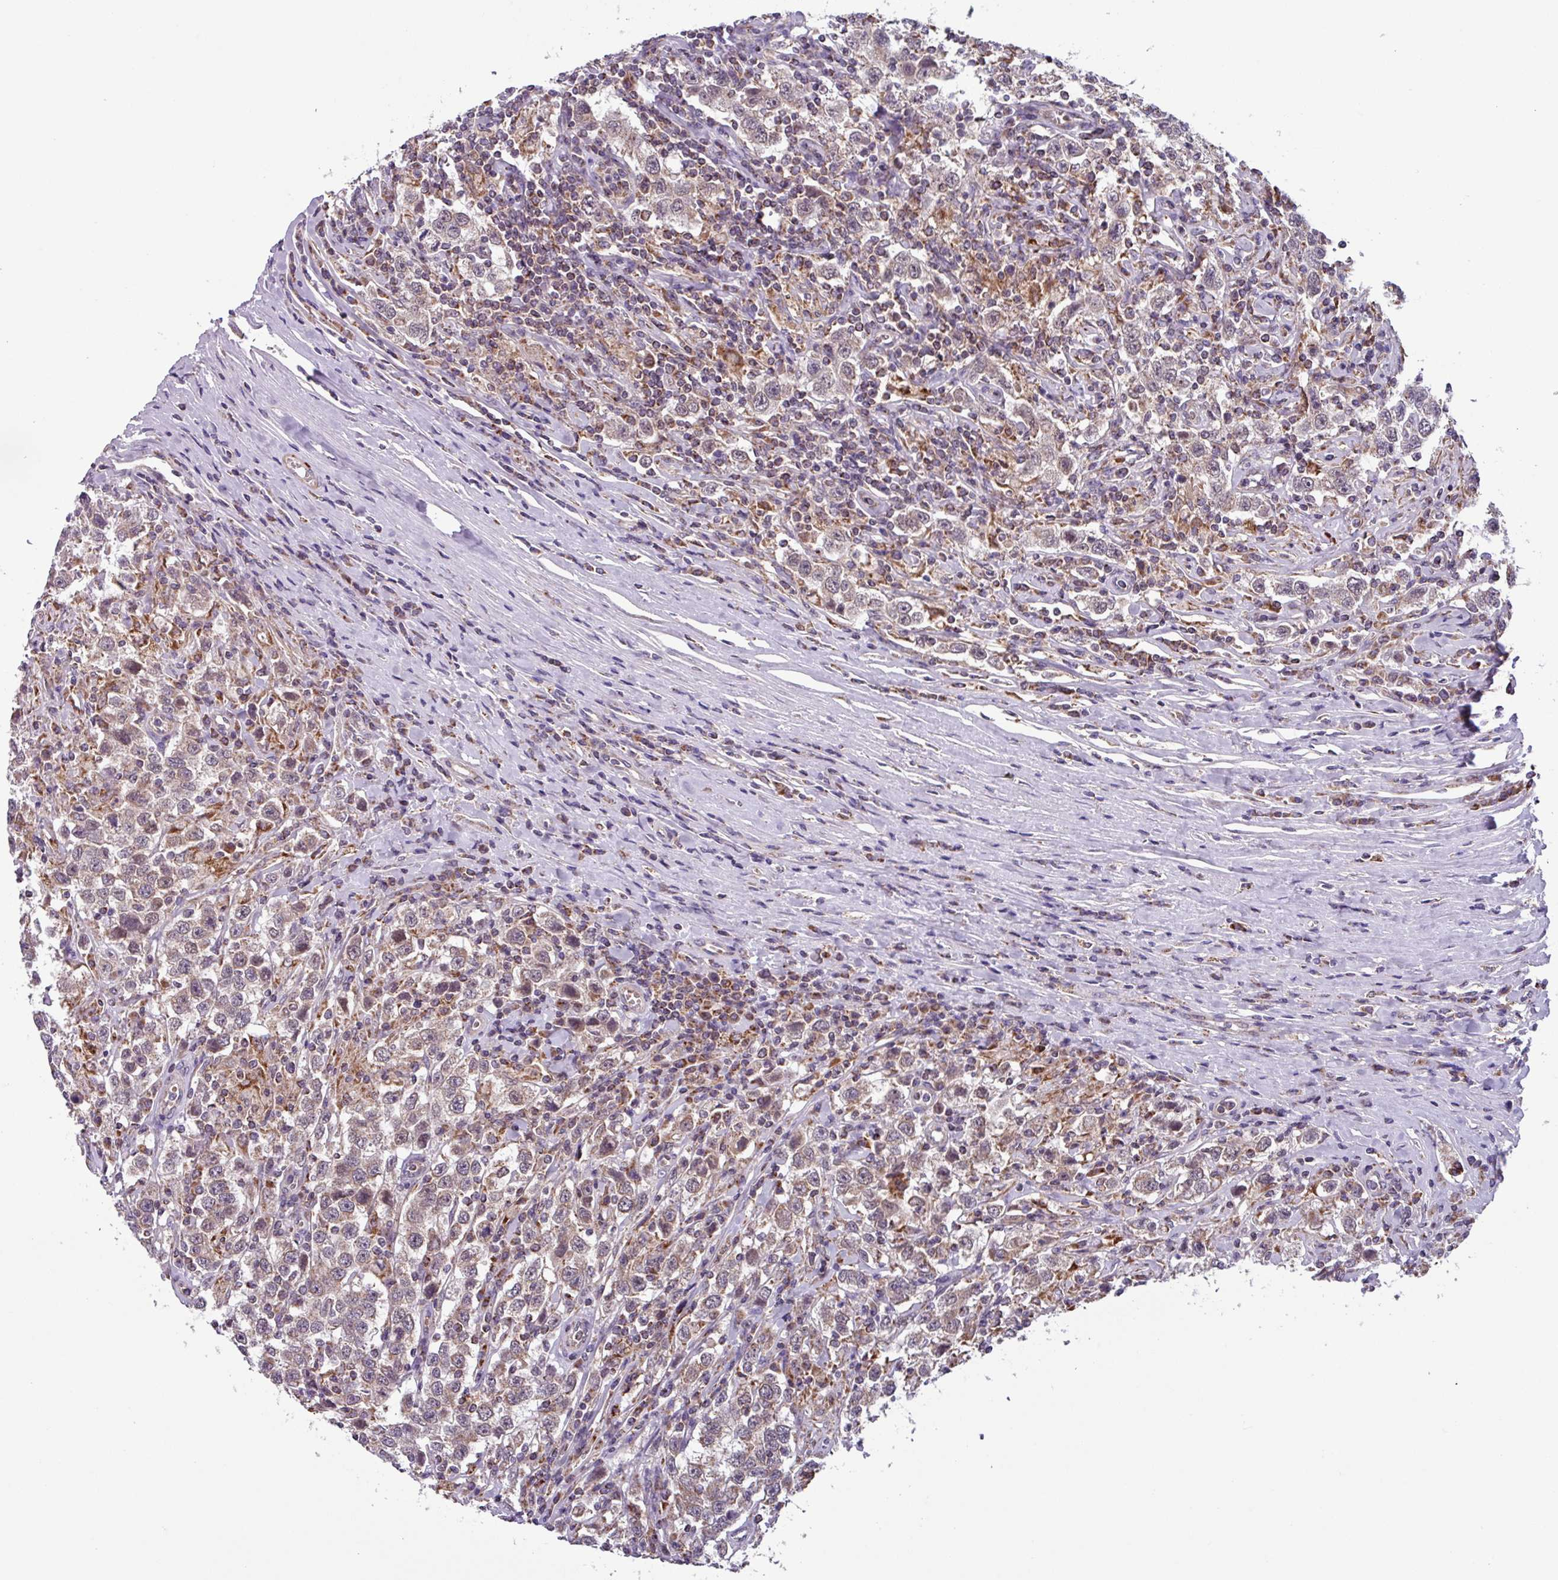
{"staining": {"intensity": "weak", "quantity": "<25%", "location": "cytoplasmic/membranous"}, "tissue": "testis cancer", "cell_type": "Tumor cells", "image_type": "cancer", "snomed": [{"axis": "morphology", "description": "Seminoma, NOS"}, {"axis": "topography", "description": "Testis"}], "caption": "Immunohistochemistry micrograph of seminoma (testis) stained for a protein (brown), which reveals no staining in tumor cells.", "gene": "AKIRIN1", "patient": {"sex": "male", "age": 41}}